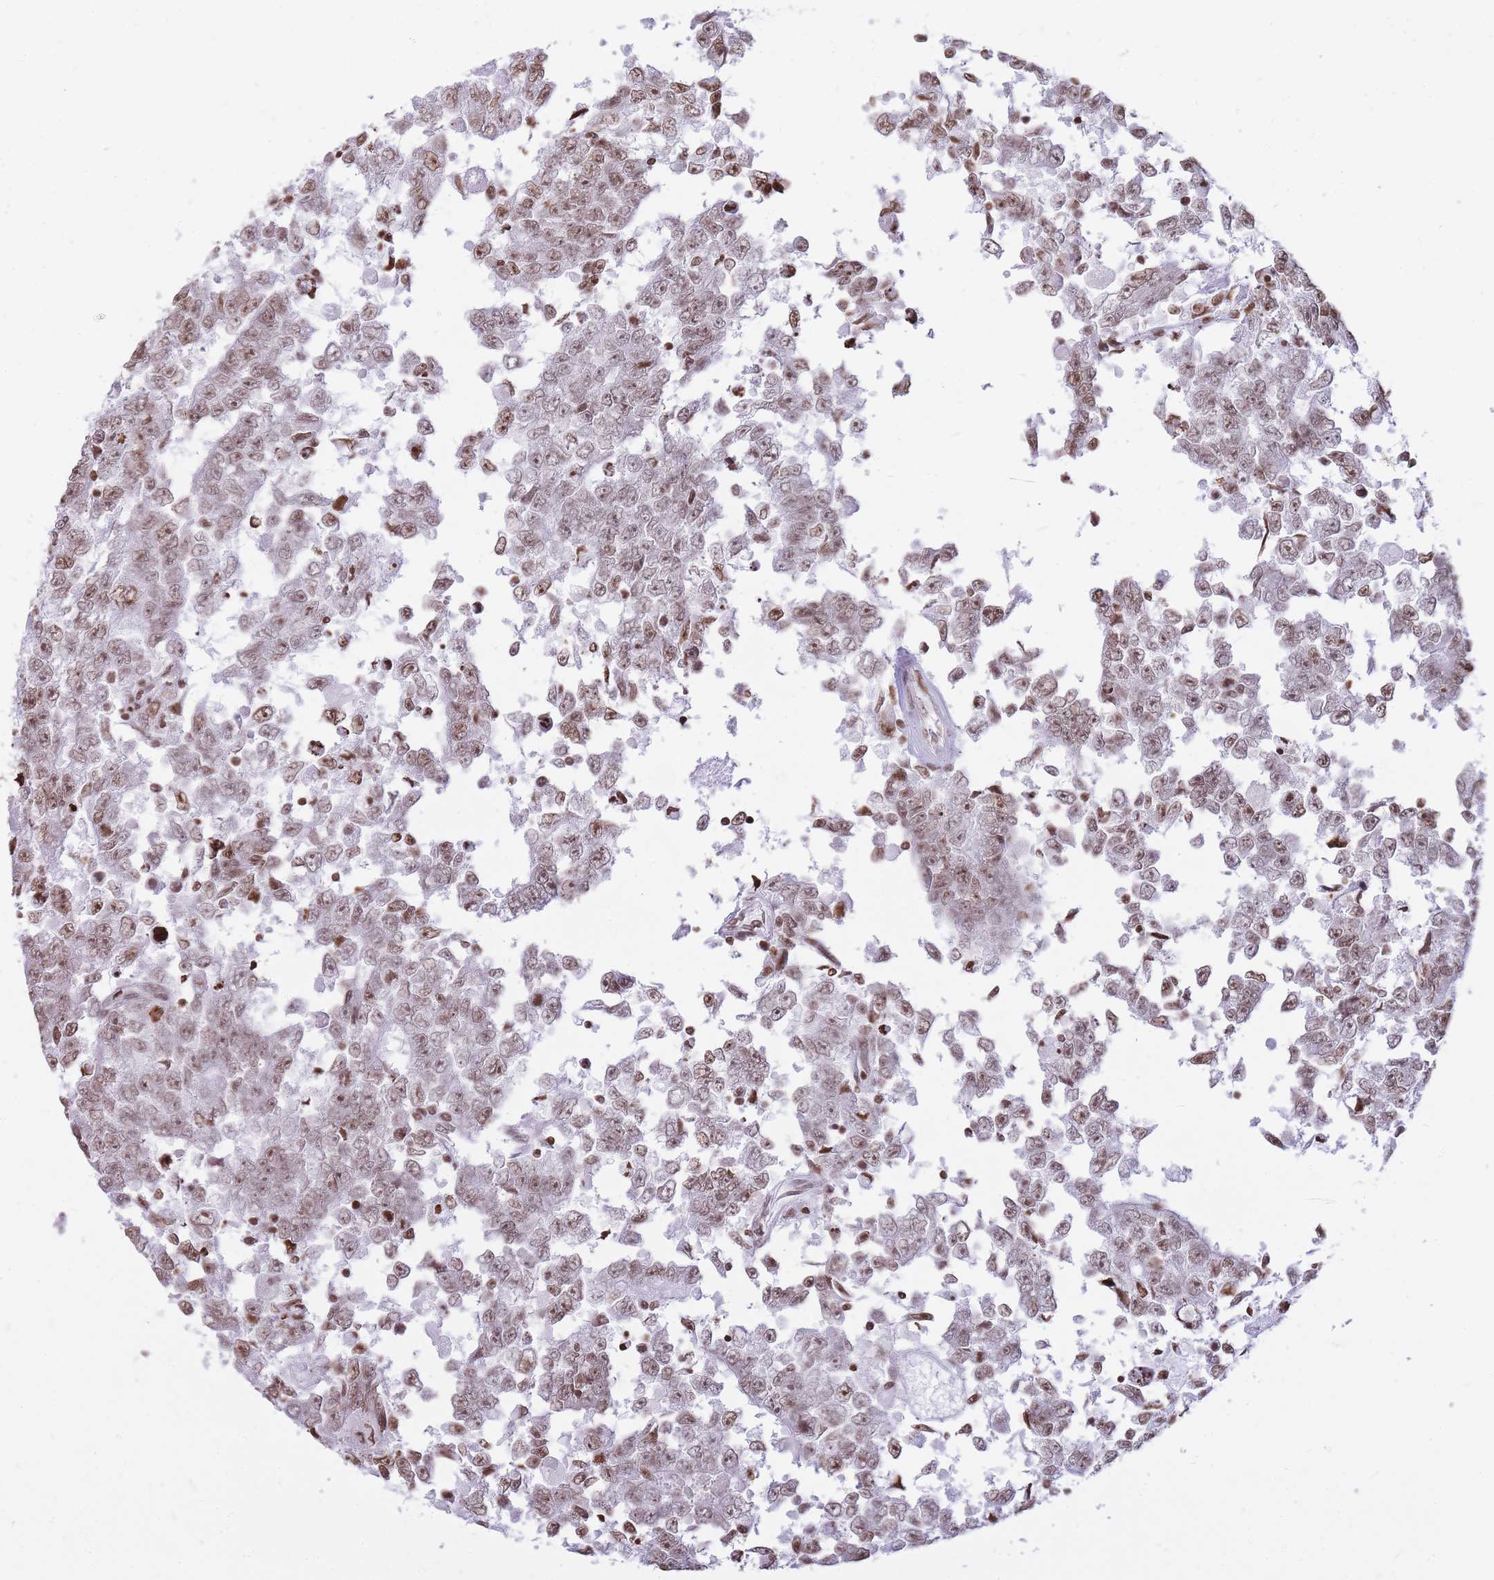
{"staining": {"intensity": "moderate", "quantity": ">75%", "location": "nuclear"}, "tissue": "testis cancer", "cell_type": "Tumor cells", "image_type": "cancer", "snomed": [{"axis": "morphology", "description": "Carcinoma, Embryonal, NOS"}, {"axis": "topography", "description": "Testis"}], "caption": "The histopathology image shows staining of embryonal carcinoma (testis), revealing moderate nuclear protein positivity (brown color) within tumor cells.", "gene": "SHISAL1", "patient": {"sex": "male", "age": 25}}